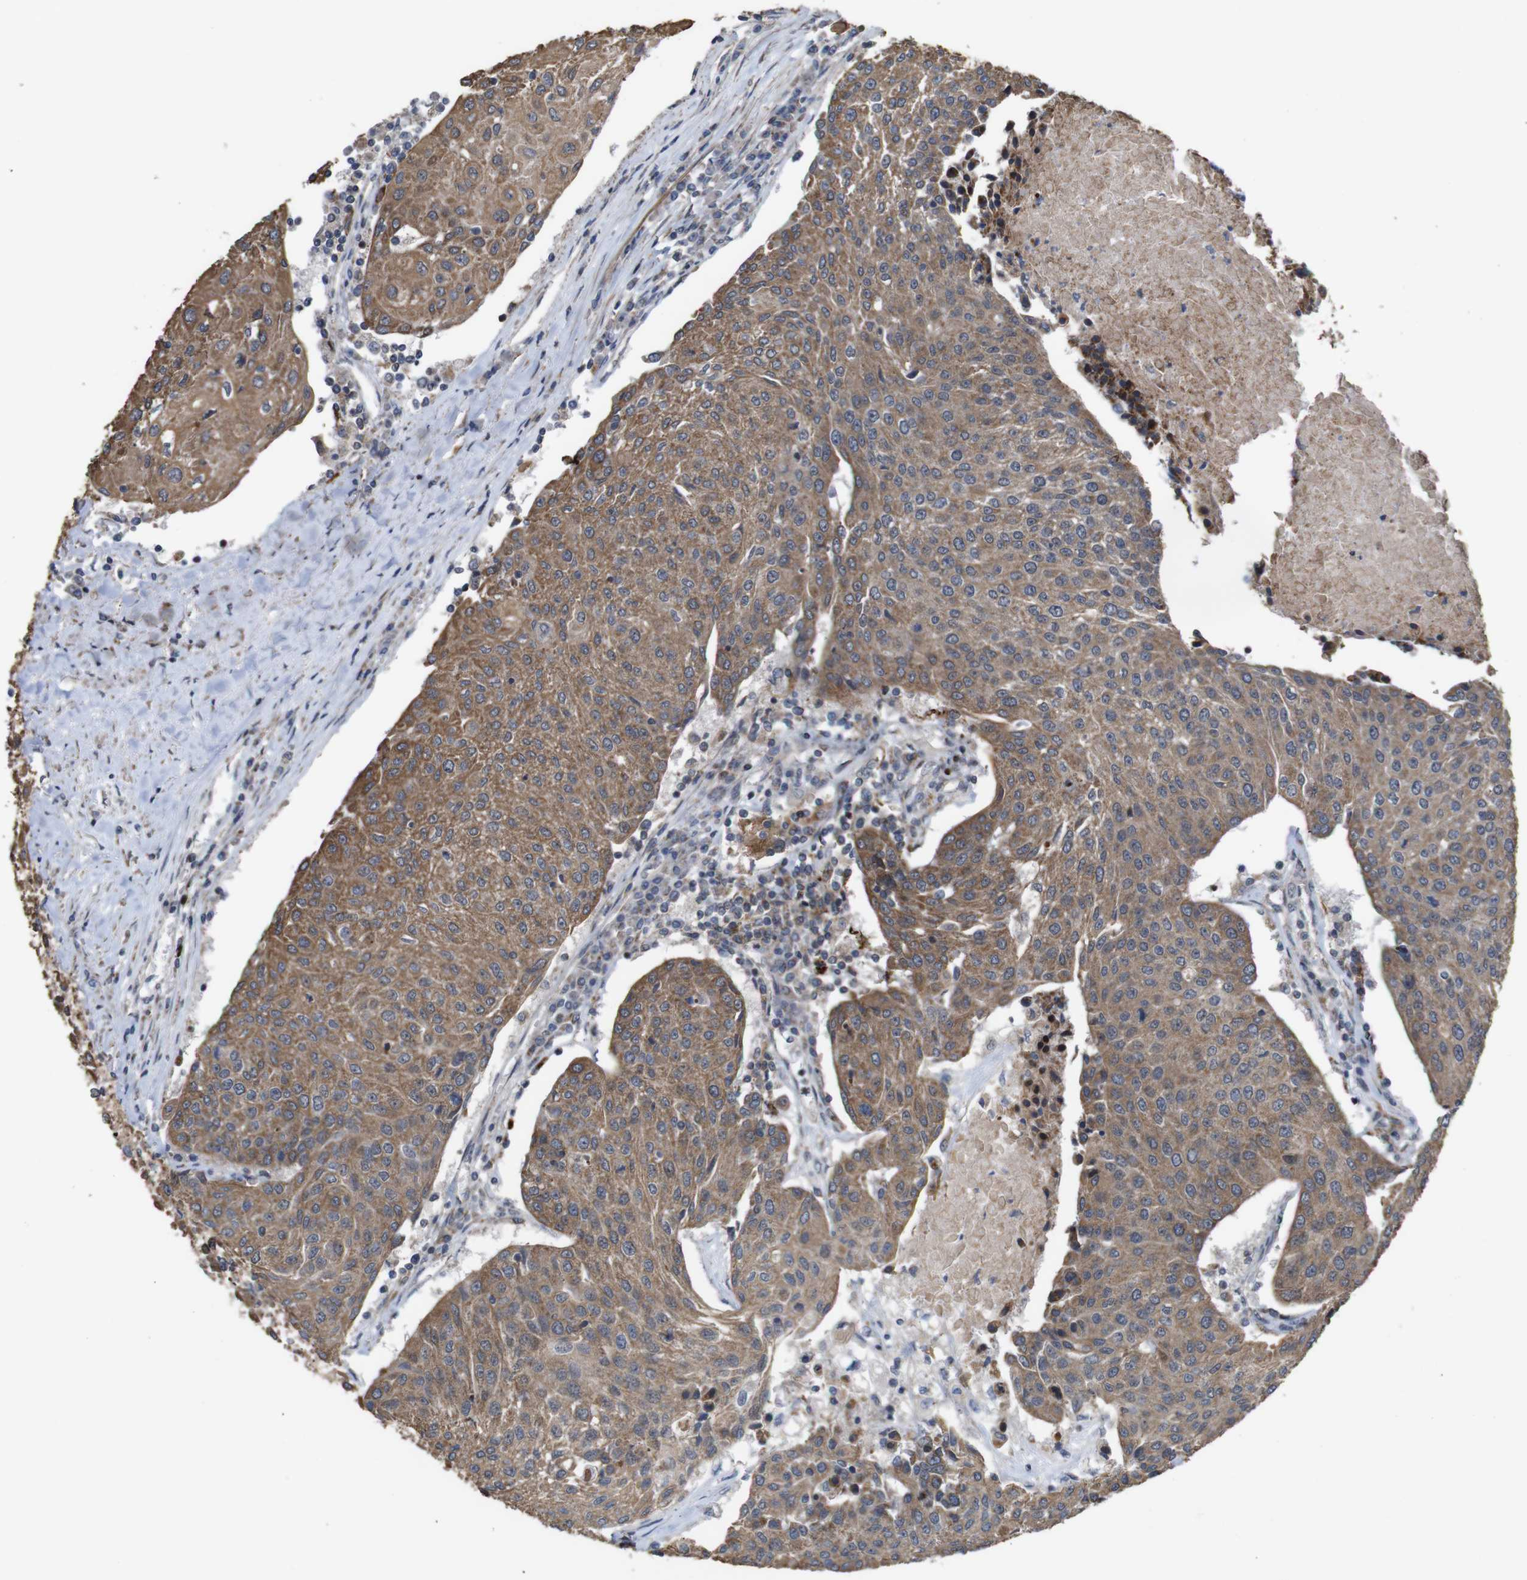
{"staining": {"intensity": "moderate", "quantity": ">75%", "location": "cytoplasmic/membranous"}, "tissue": "urothelial cancer", "cell_type": "Tumor cells", "image_type": "cancer", "snomed": [{"axis": "morphology", "description": "Urothelial carcinoma, High grade"}, {"axis": "topography", "description": "Urinary bladder"}], "caption": "Protein expression analysis of human urothelial cancer reveals moderate cytoplasmic/membranous expression in approximately >75% of tumor cells. (DAB (3,3'-diaminobenzidine) IHC, brown staining for protein, blue staining for nuclei).", "gene": "ATP7B", "patient": {"sex": "female", "age": 85}}